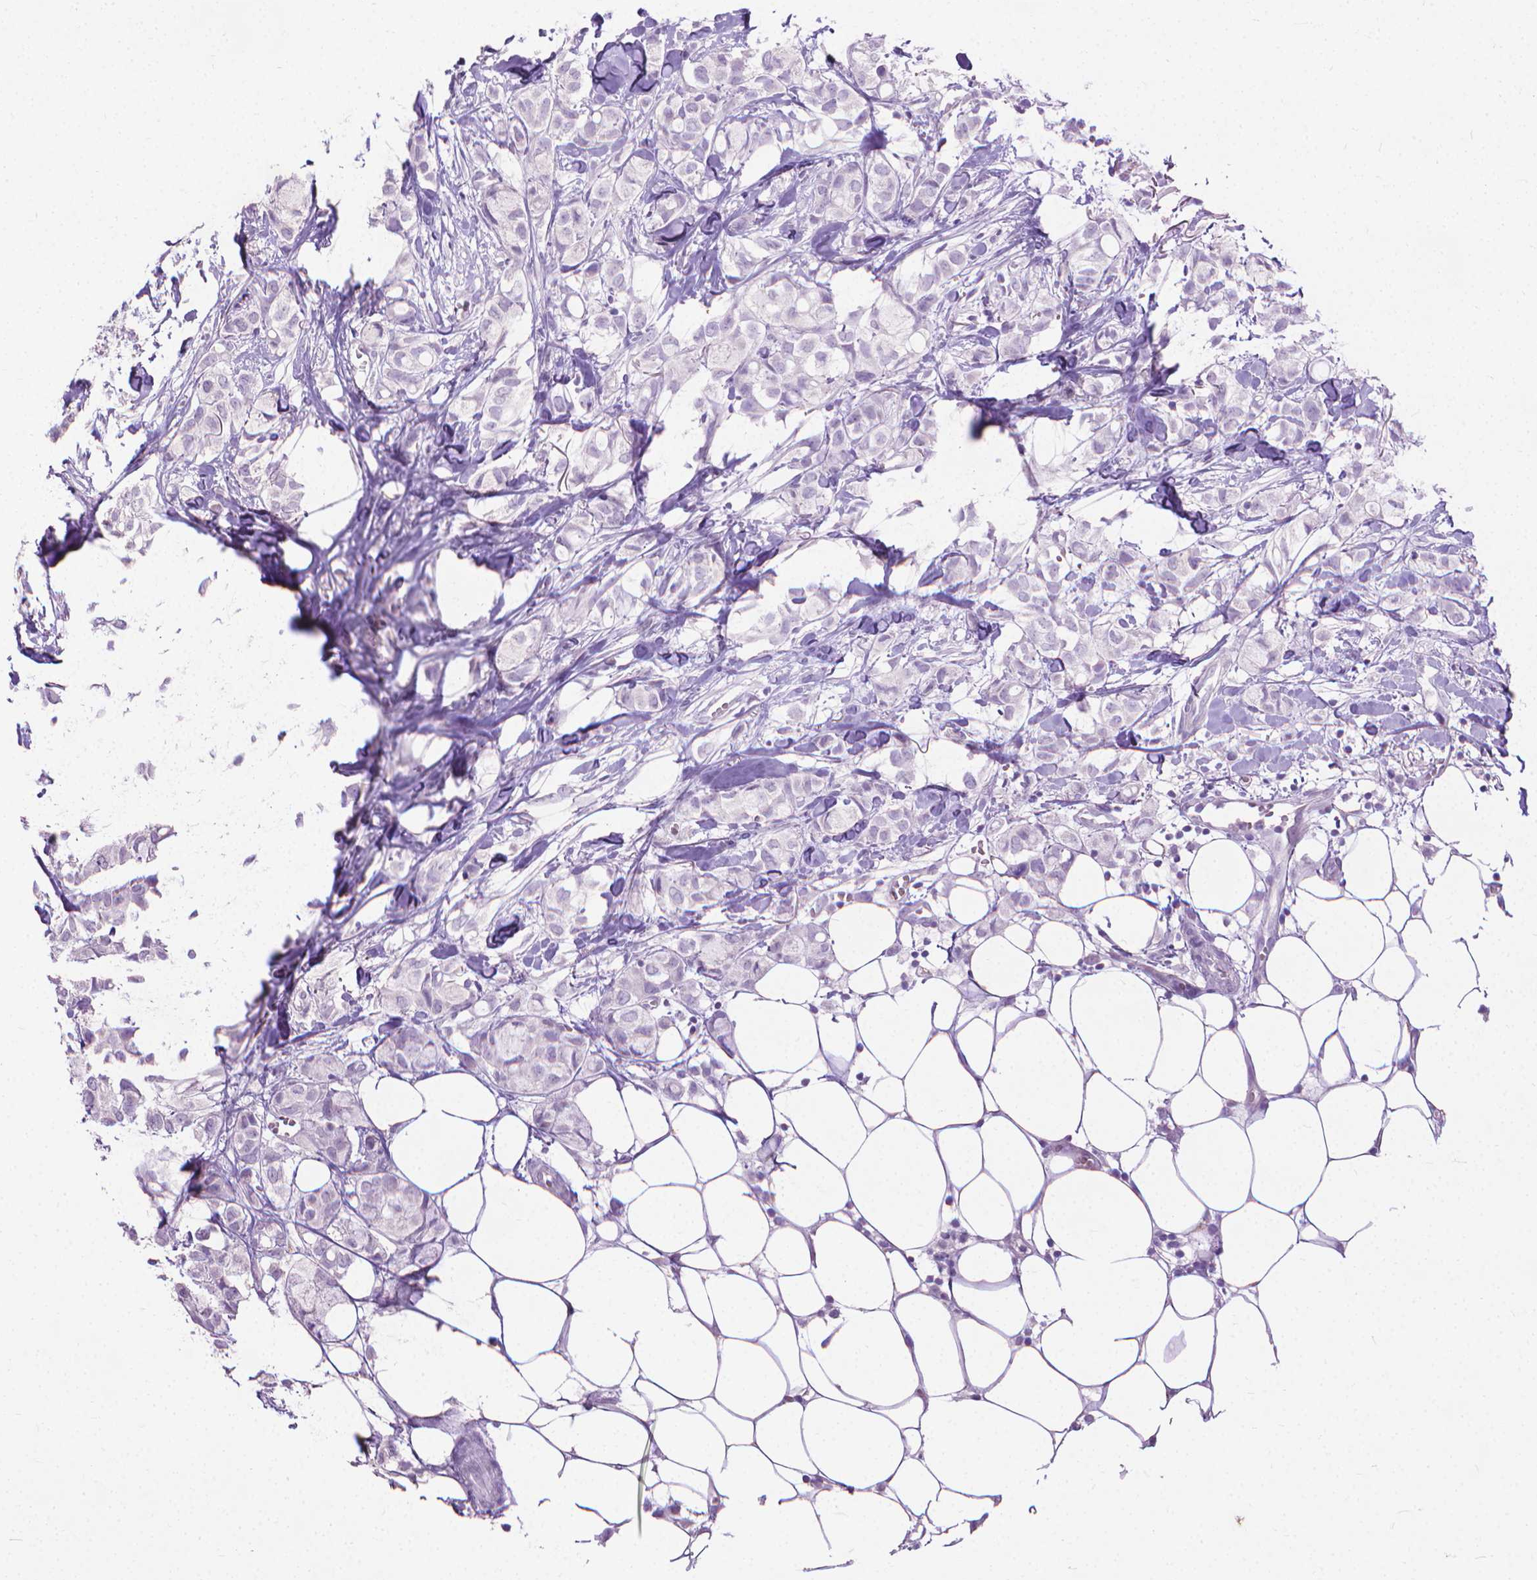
{"staining": {"intensity": "negative", "quantity": "none", "location": "none"}, "tissue": "breast cancer", "cell_type": "Tumor cells", "image_type": "cancer", "snomed": [{"axis": "morphology", "description": "Duct carcinoma"}, {"axis": "topography", "description": "Breast"}], "caption": "Breast cancer (invasive ductal carcinoma) stained for a protein using immunohistochemistry demonstrates no expression tumor cells.", "gene": "KRT5", "patient": {"sex": "female", "age": 85}}